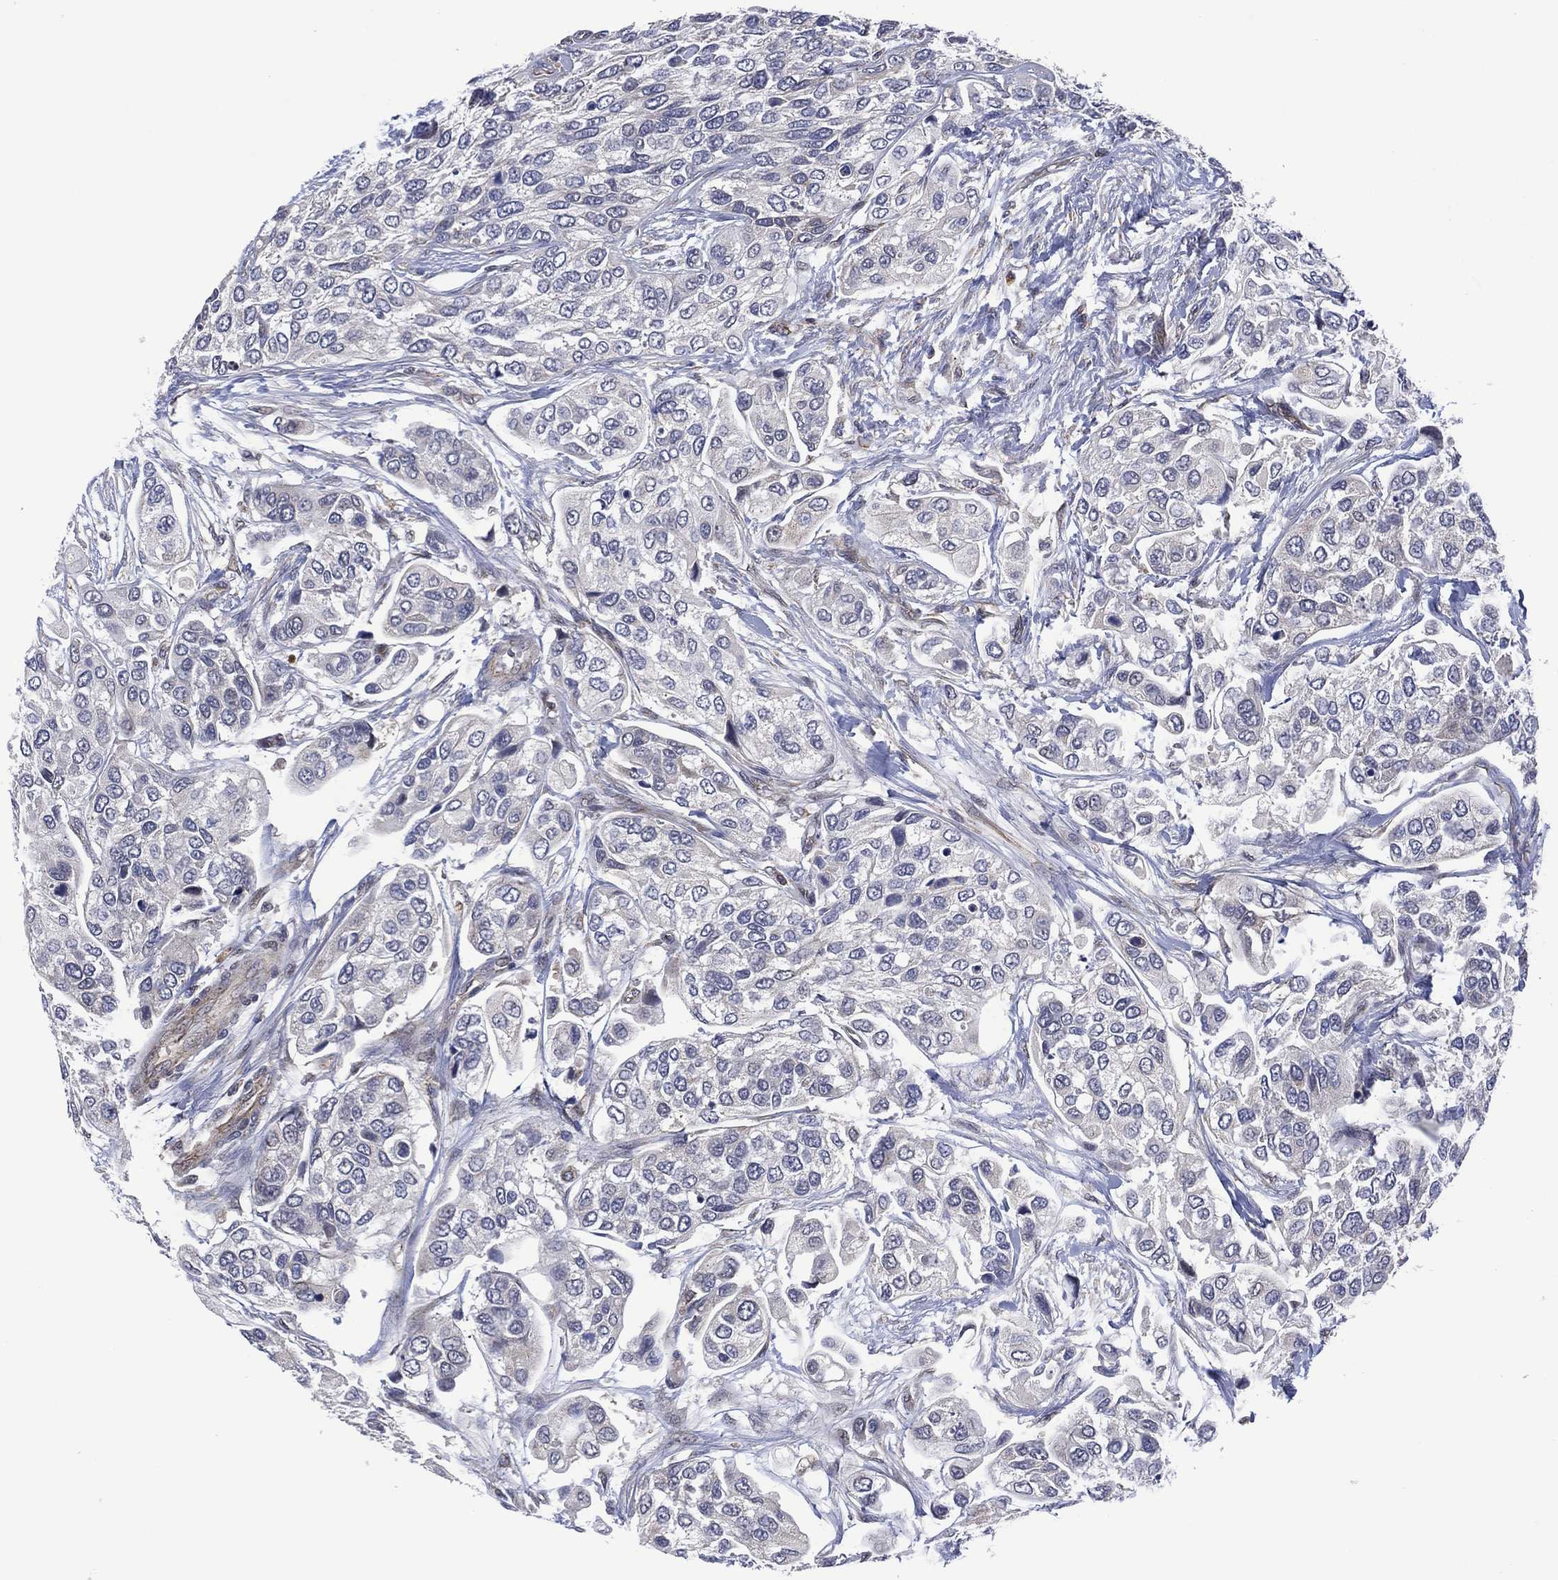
{"staining": {"intensity": "negative", "quantity": "none", "location": "none"}, "tissue": "urothelial cancer", "cell_type": "Tumor cells", "image_type": "cancer", "snomed": [{"axis": "morphology", "description": "Urothelial carcinoma, High grade"}, {"axis": "topography", "description": "Urinary bladder"}], "caption": "Urothelial carcinoma (high-grade) was stained to show a protein in brown. There is no significant expression in tumor cells.", "gene": "HTD2", "patient": {"sex": "male", "age": 77}}